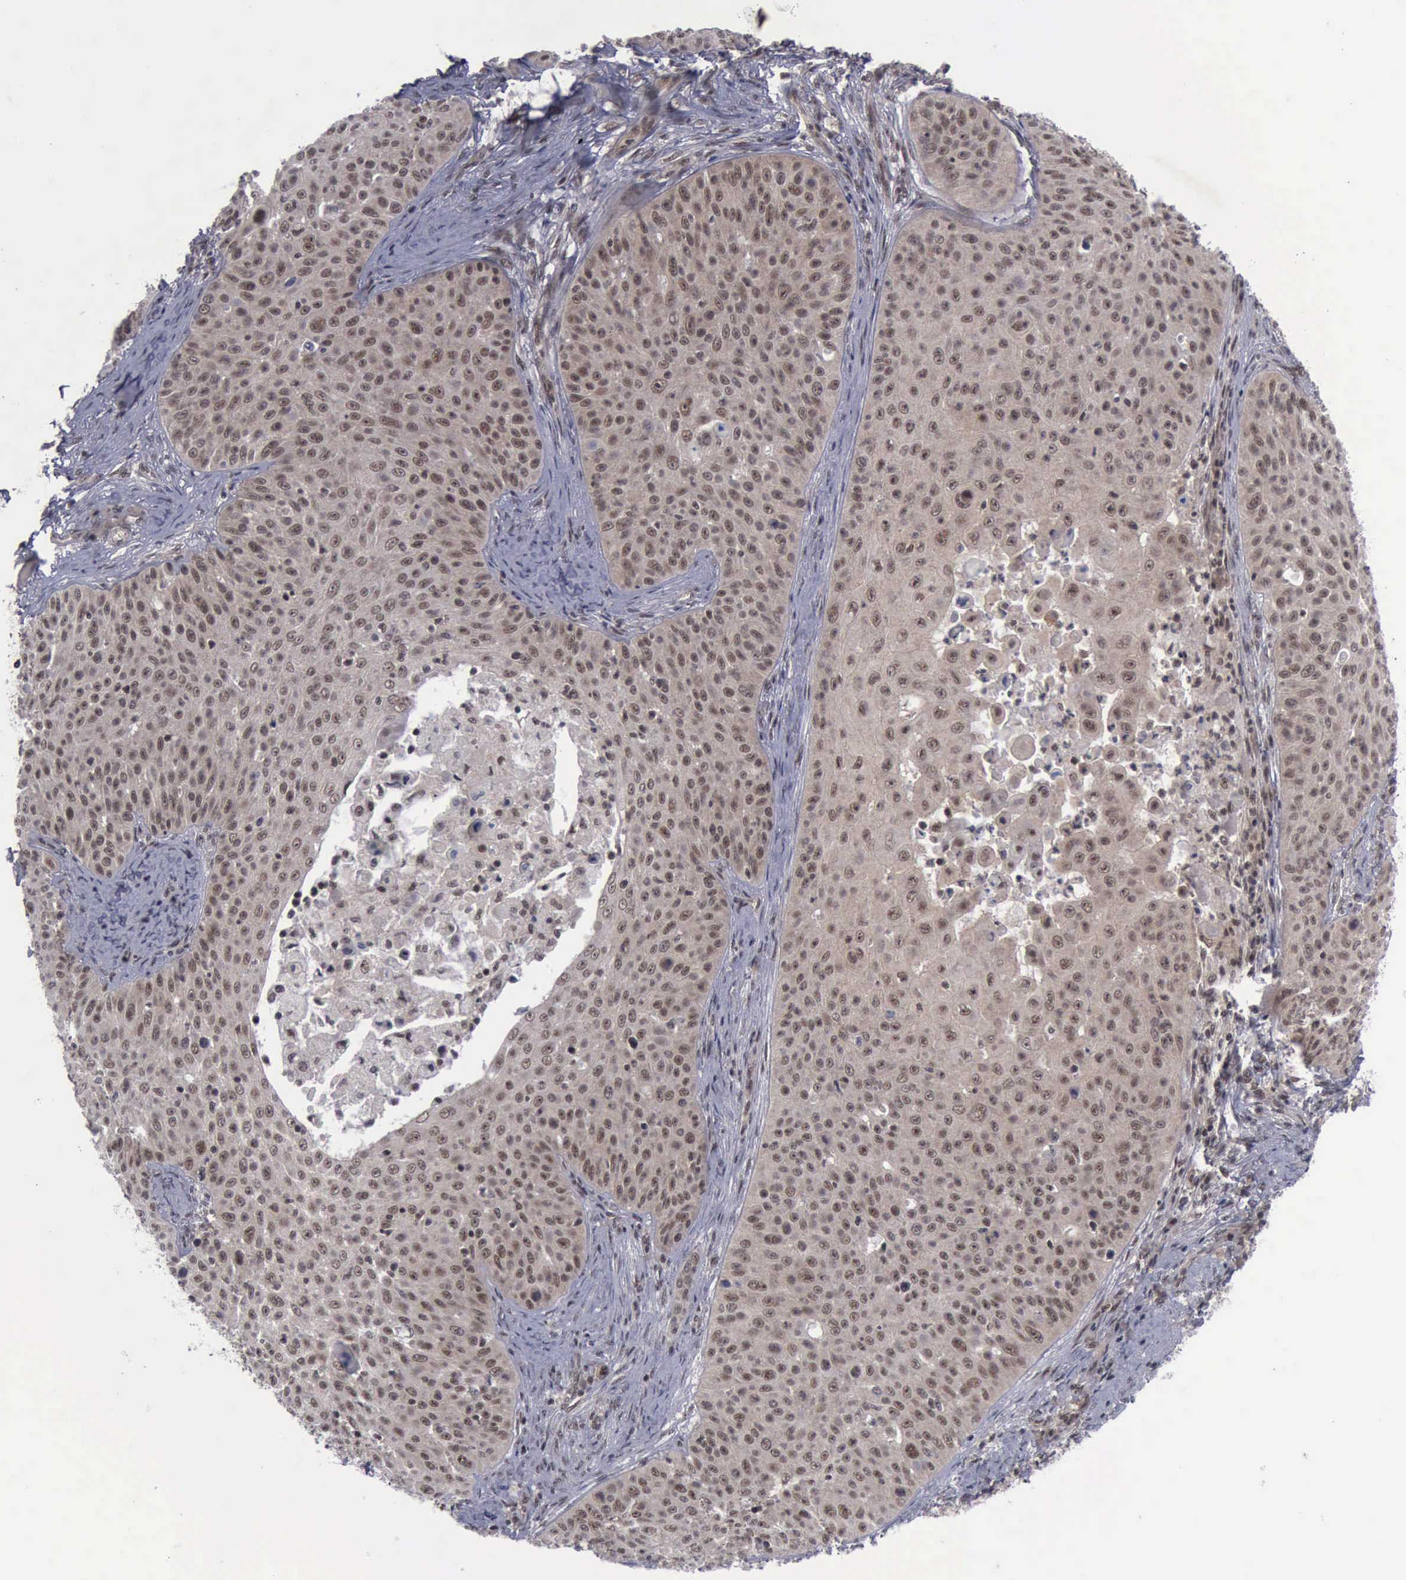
{"staining": {"intensity": "moderate", "quantity": ">75%", "location": "cytoplasmic/membranous,nuclear"}, "tissue": "skin cancer", "cell_type": "Tumor cells", "image_type": "cancer", "snomed": [{"axis": "morphology", "description": "Squamous cell carcinoma, NOS"}, {"axis": "topography", "description": "Skin"}], "caption": "Moderate cytoplasmic/membranous and nuclear staining for a protein is seen in about >75% of tumor cells of skin cancer using immunohistochemistry.", "gene": "ATM", "patient": {"sex": "male", "age": 82}}